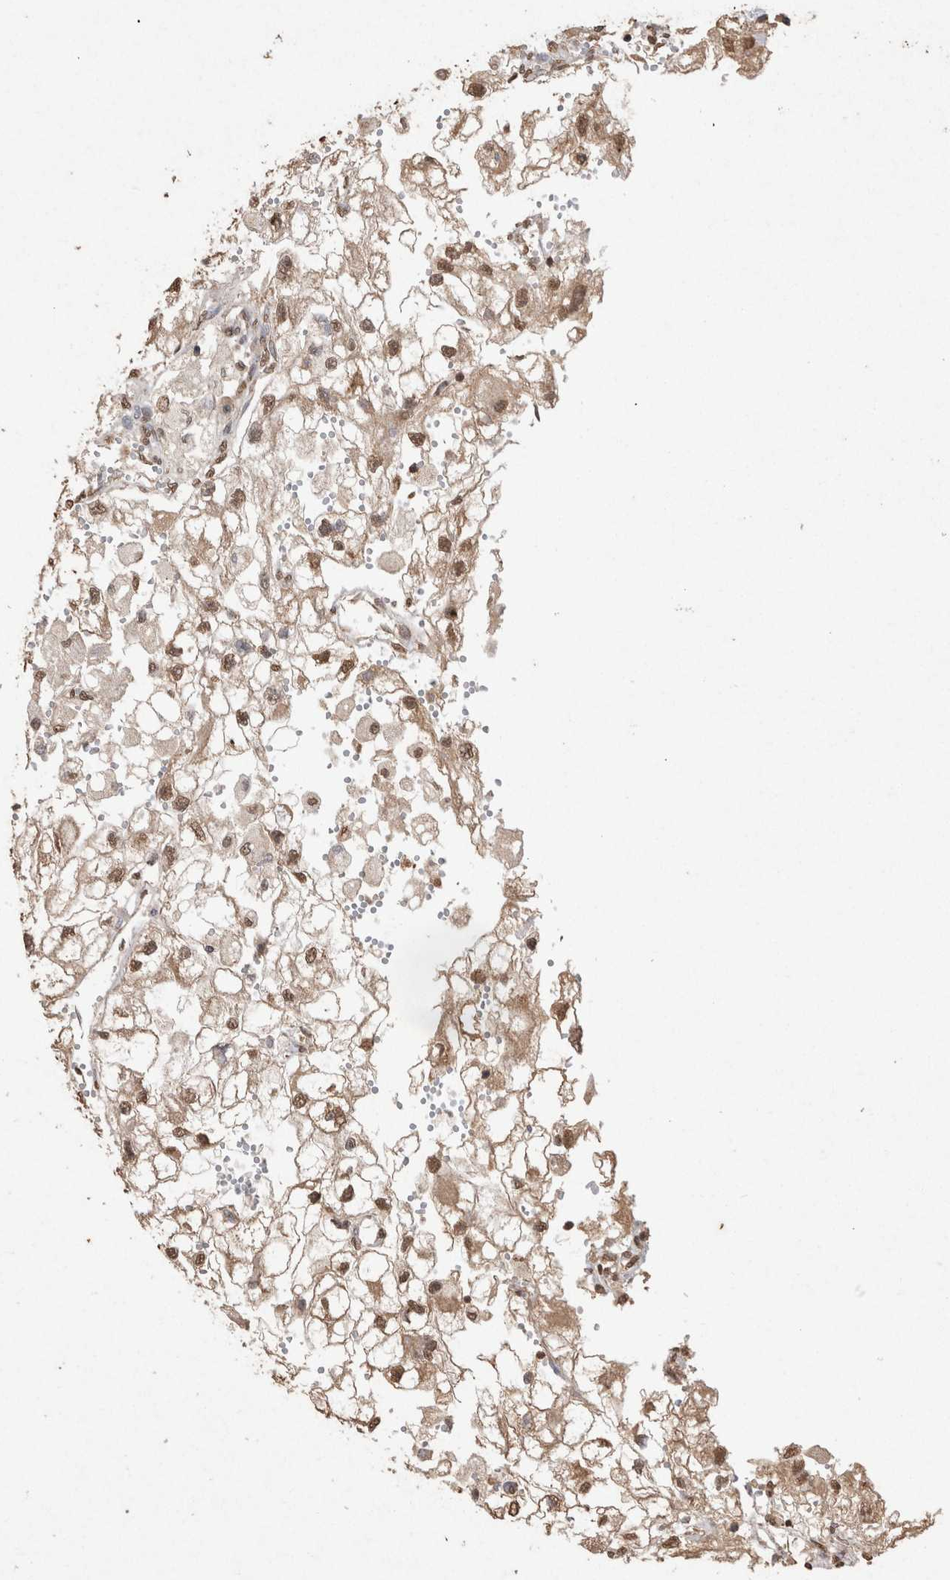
{"staining": {"intensity": "moderate", "quantity": "25%-75%", "location": "cytoplasmic/membranous,nuclear"}, "tissue": "renal cancer", "cell_type": "Tumor cells", "image_type": "cancer", "snomed": [{"axis": "morphology", "description": "Adenocarcinoma, NOS"}, {"axis": "topography", "description": "Kidney"}], "caption": "Renal adenocarcinoma stained with a protein marker reveals moderate staining in tumor cells.", "gene": "MLX", "patient": {"sex": "female", "age": 70}}